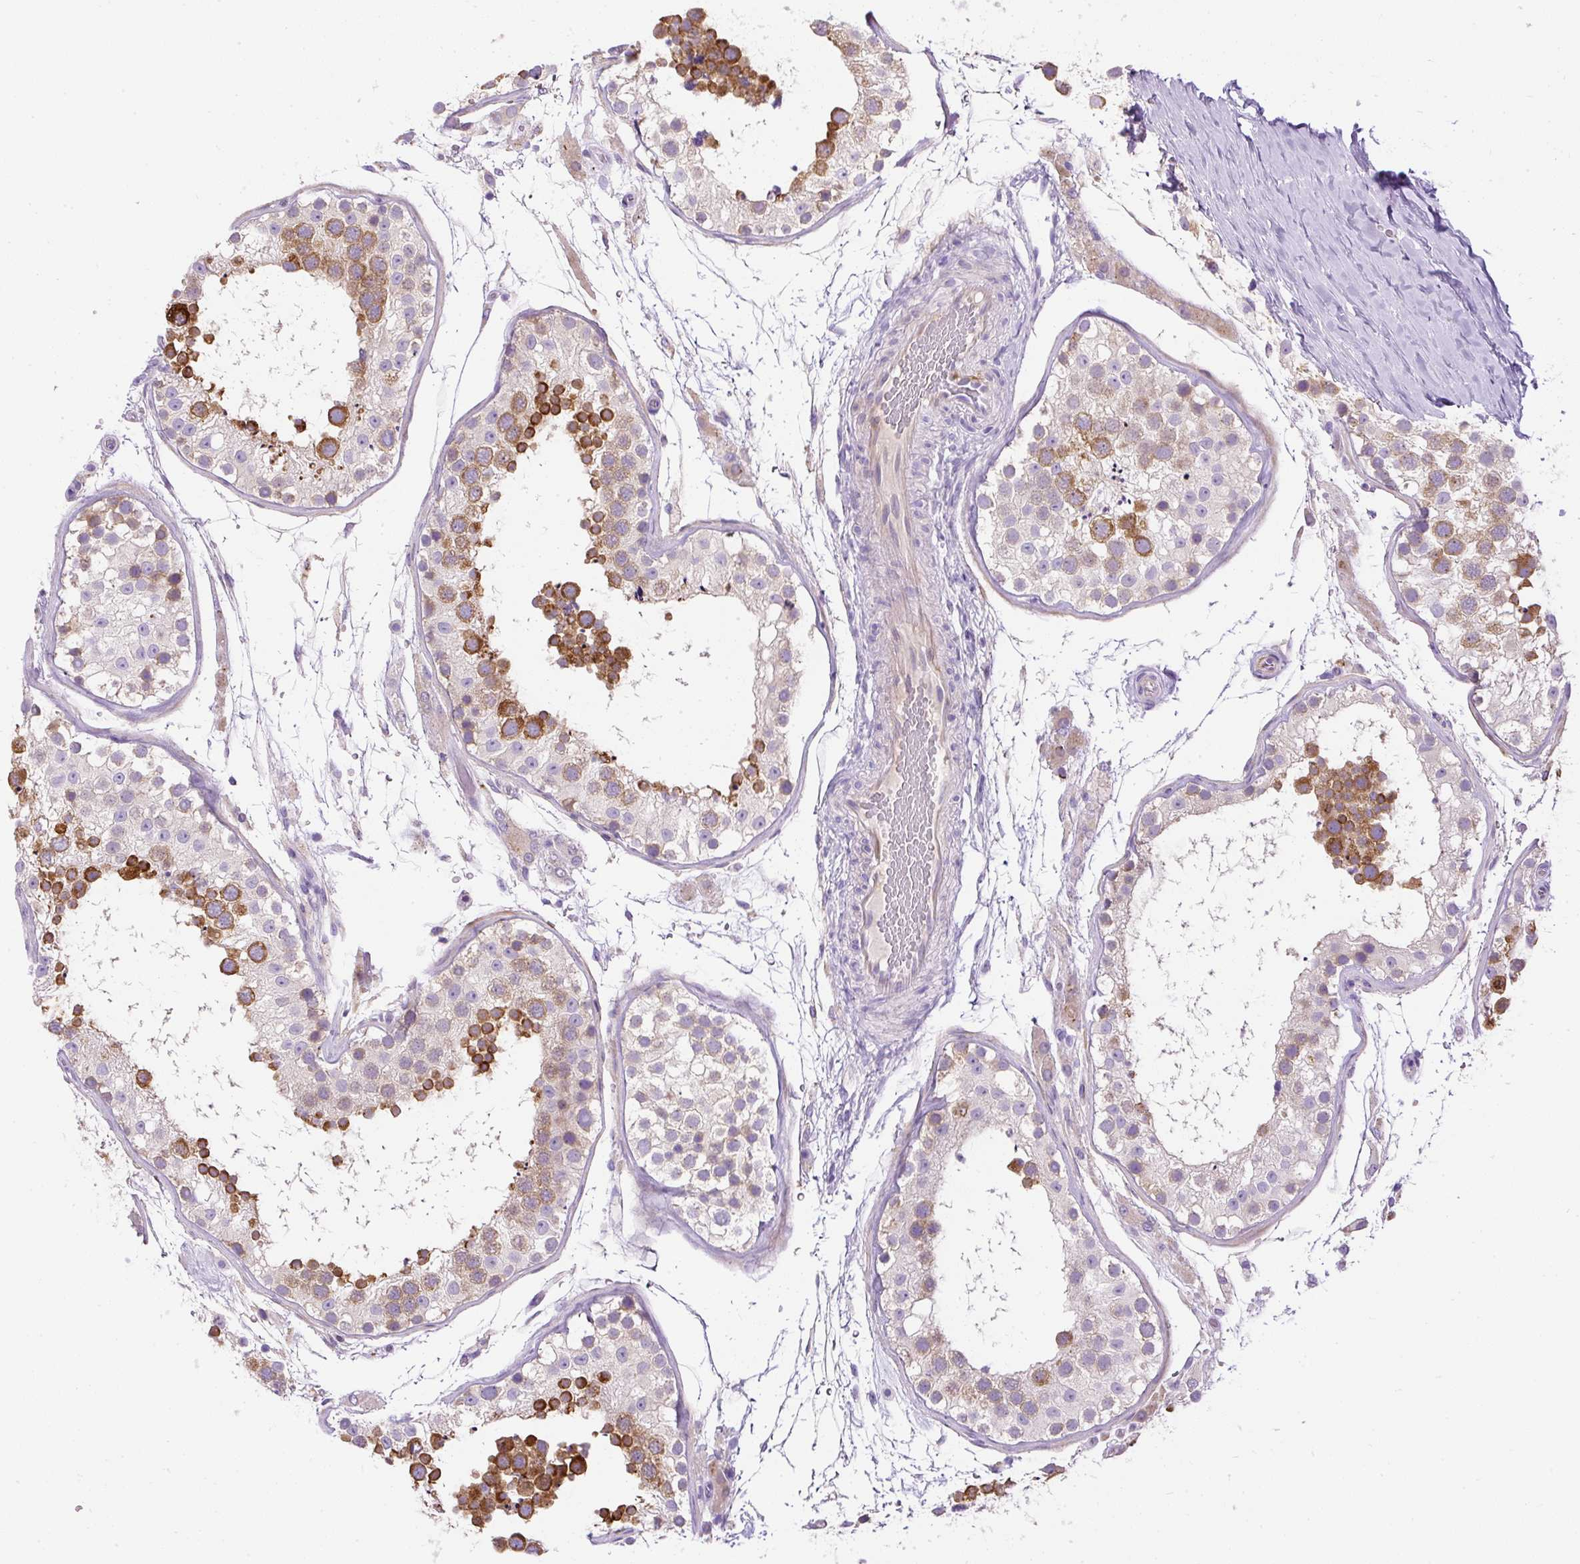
{"staining": {"intensity": "strong", "quantity": "25%-75%", "location": "cytoplasmic/membranous"}, "tissue": "testis", "cell_type": "Cells in seminiferous ducts", "image_type": "normal", "snomed": [{"axis": "morphology", "description": "Normal tissue, NOS"}, {"axis": "topography", "description": "Testis"}], "caption": "This is a micrograph of immunohistochemistry (IHC) staining of unremarkable testis, which shows strong positivity in the cytoplasmic/membranous of cells in seminiferous ducts.", "gene": "CFAP47", "patient": {"sex": "male", "age": 26}}